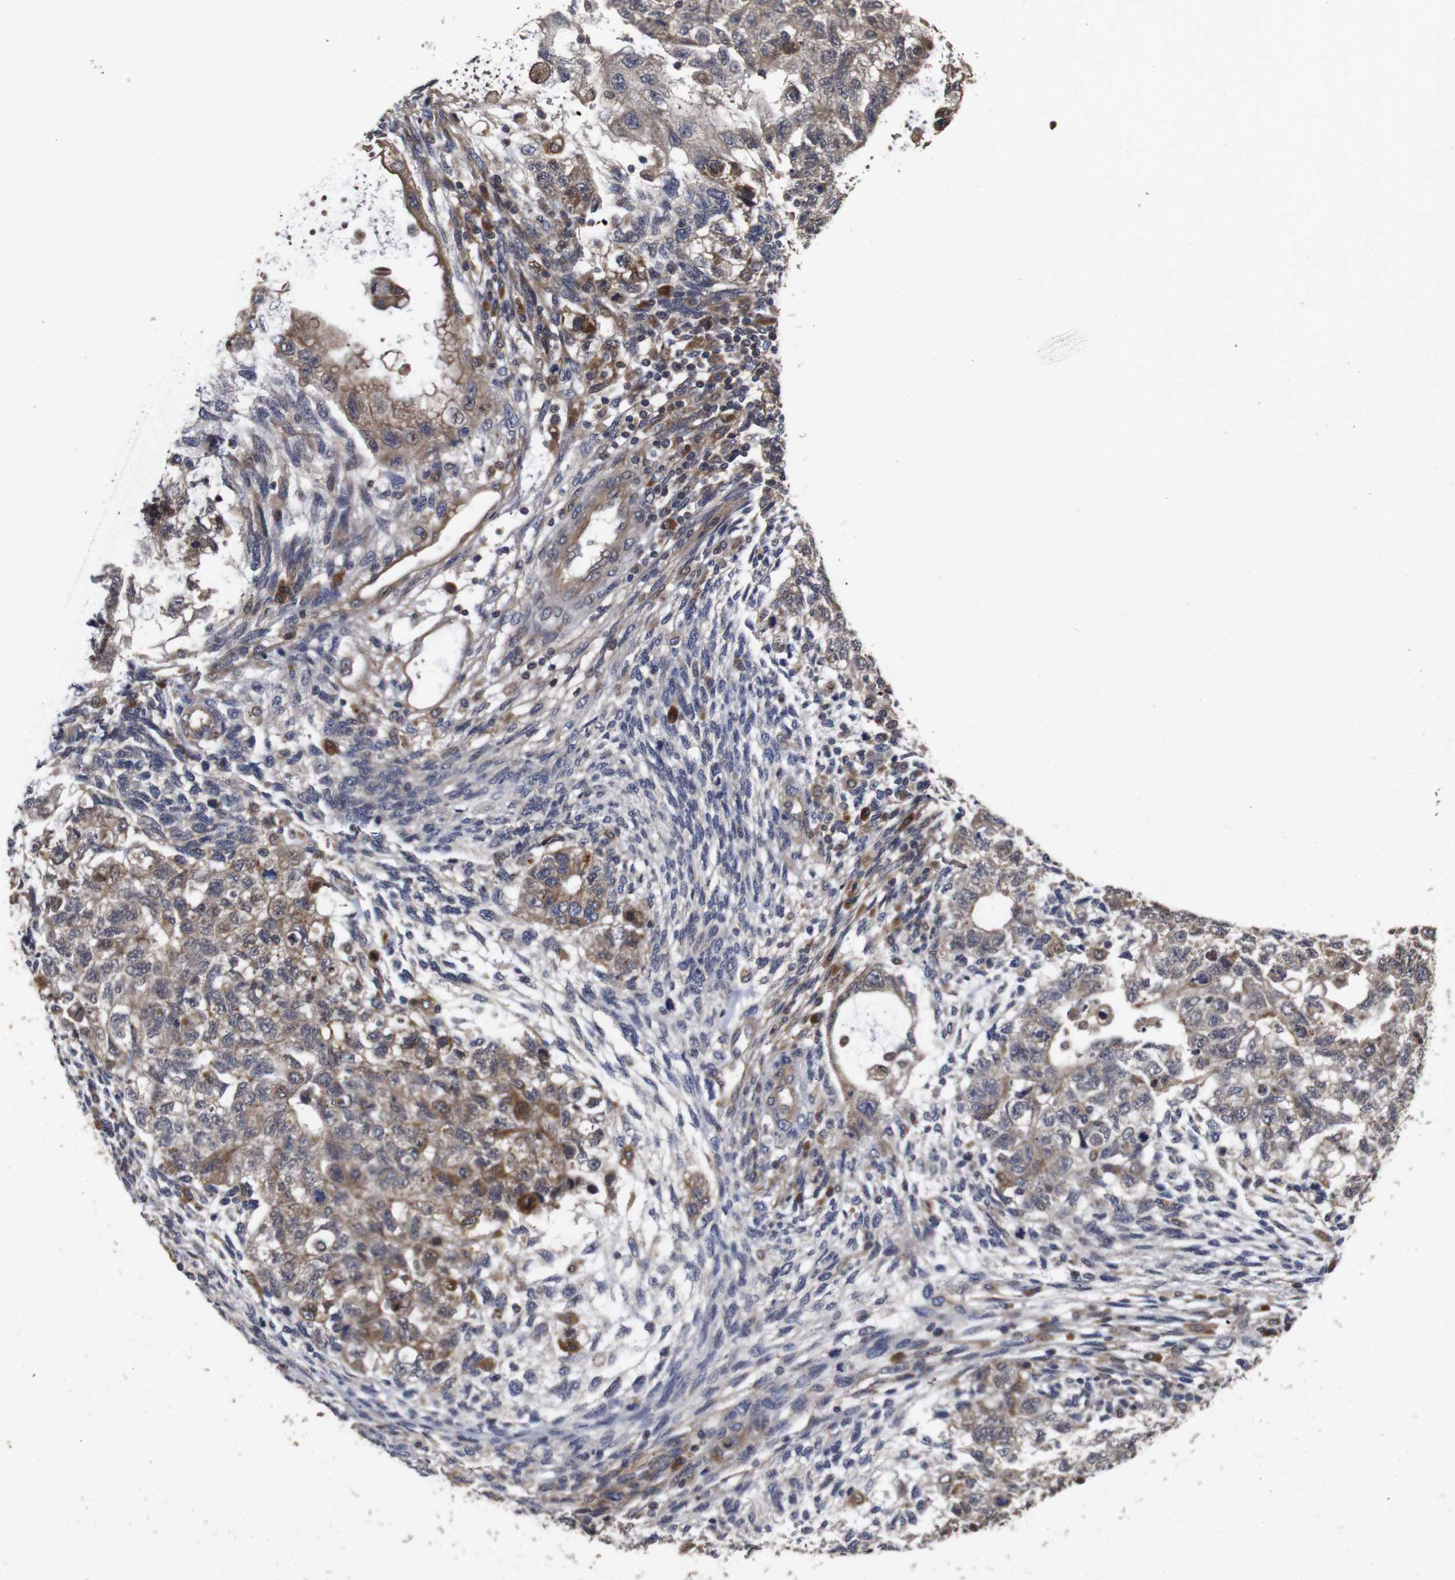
{"staining": {"intensity": "moderate", "quantity": ">75%", "location": "cytoplasmic/membranous"}, "tissue": "testis cancer", "cell_type": "Tumor cells", "image_type": "cancer", "snomed": [{"axis": "morphology", "description": "Normal tissue, NOS"}, {"axis": "morphology", "description": "Carcinoma, Embryonal, NOS"}, {"axis": "topography", "description": "Testis"}], "caption": "Brown immunohistochemical staining in human testis embryonal carcinoma reveals moderate cytoplasmic/membranous positivity in approximately >75% of tumor cells.", "gene": "PTPN14", "patient": {"sex": "male", "age": 36}}